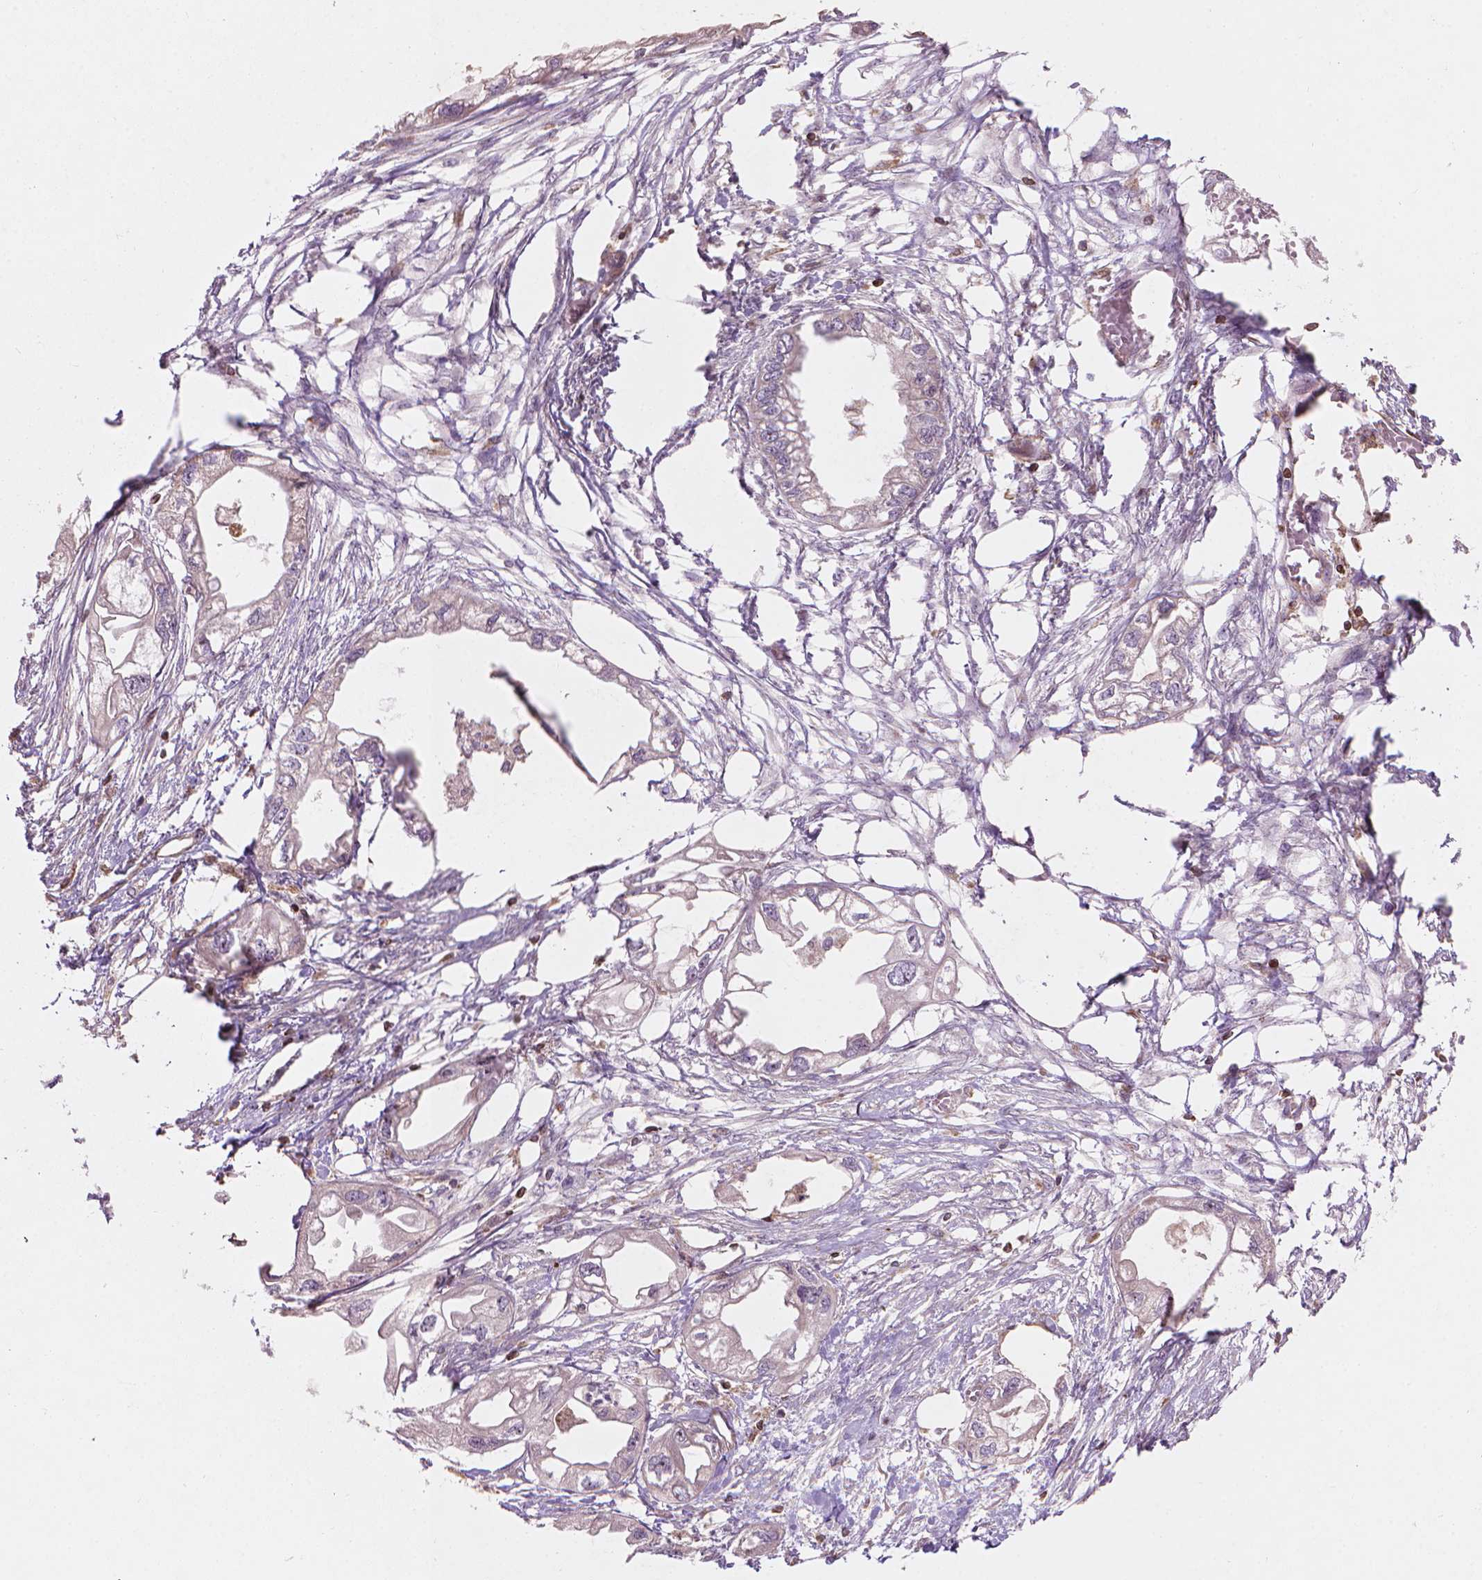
{"staining": {"intensity": "negative", "quantity": "none", "location": "none"}, "tissue": "endometrial cancer", "cell_type": "Tumor cells", "image_type": "cancer", "snomed": [{"axis": "morphology", "description": "Adenocarcinoma, NOS"}, {"axis": "morphology", "description": "Adenocarcinoma, metastatic, NOS"}, {"axis": "topography", "description": "Adipose tissue"}, {"axis": "topography", "description": "Endometrium"}], "caption": "Photomicrograph shows no significant protein expression in tumor cells of adenocarcinoma (endometrial).", "gene": "SMC2", "patient": {"sex": "female", "age": 67}}